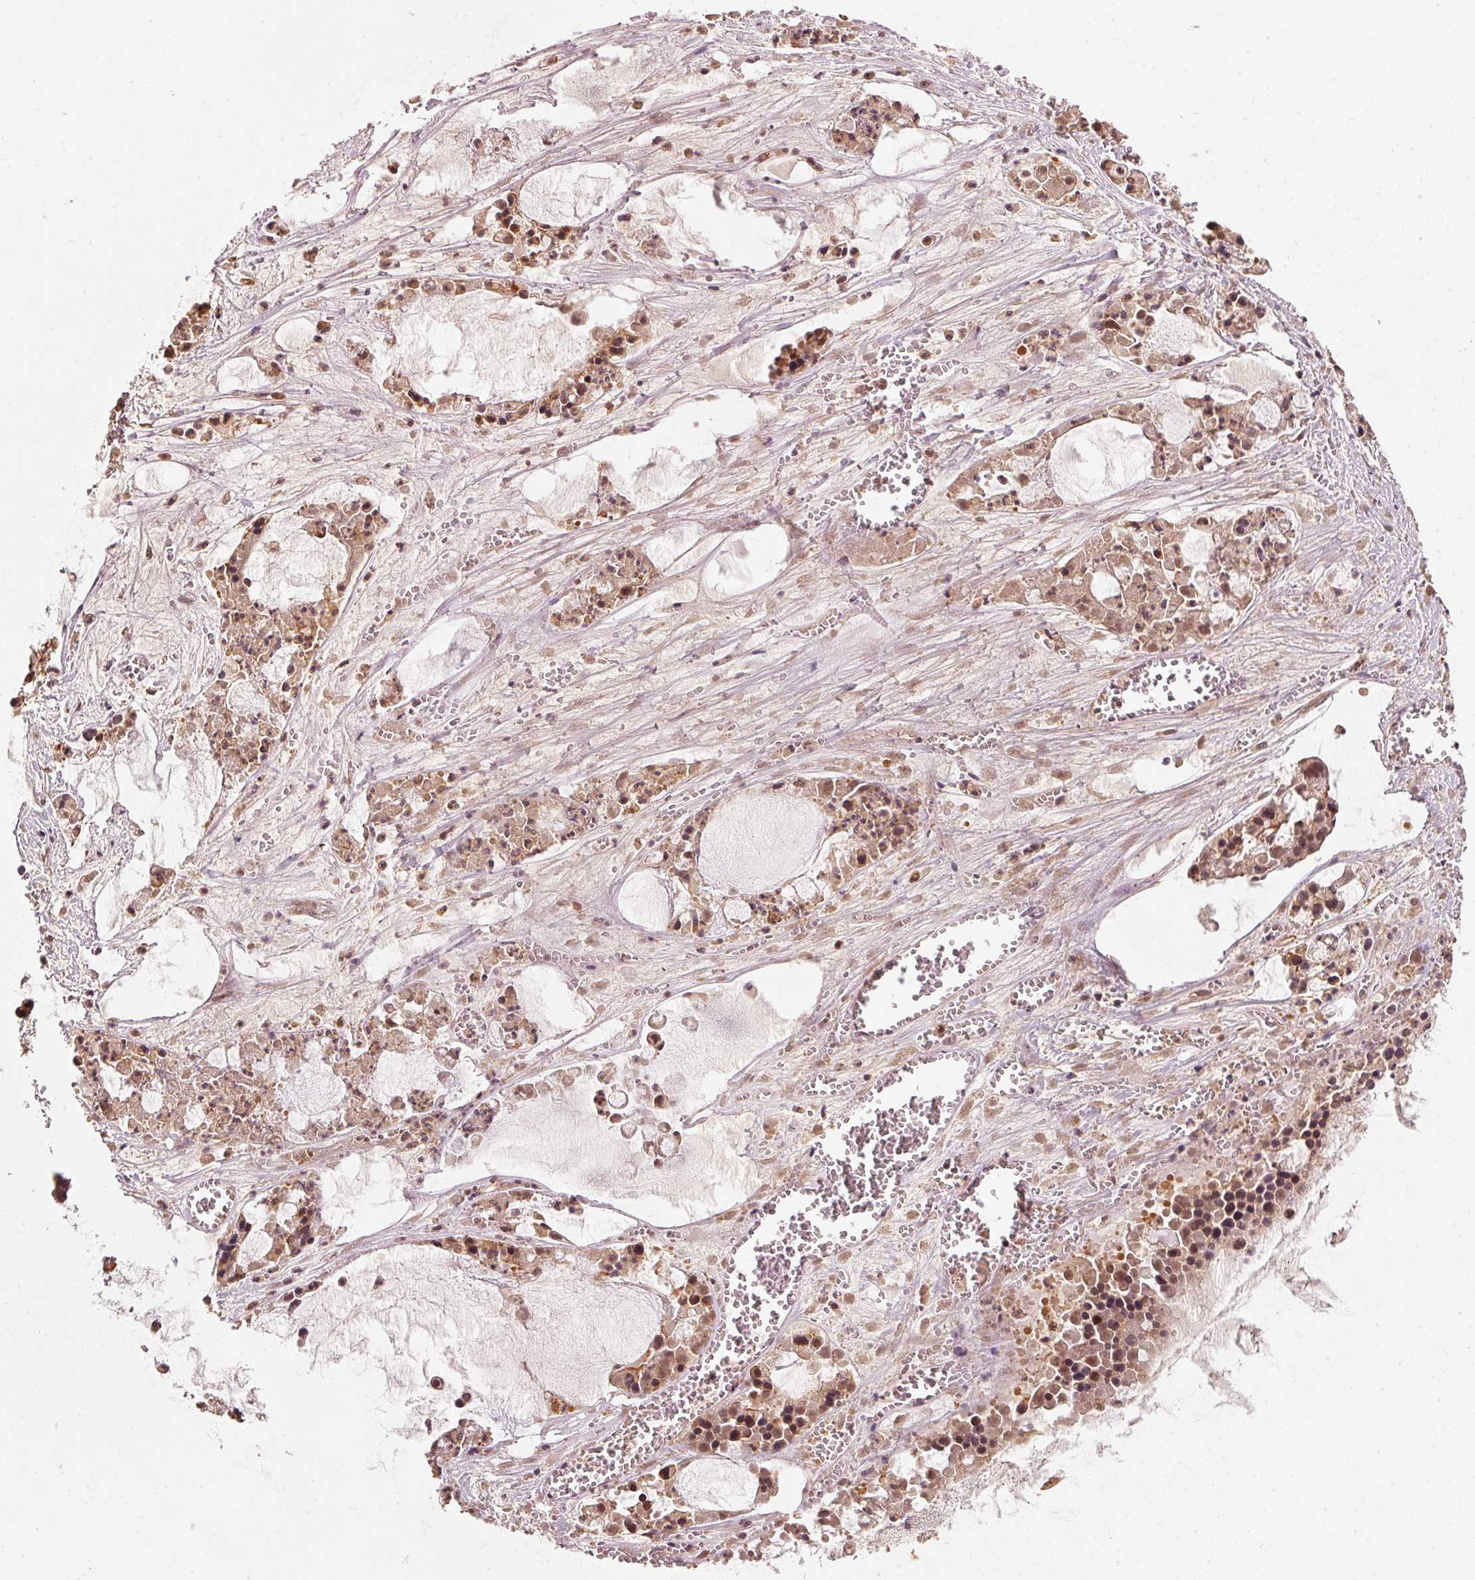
{"staining": {"intensity": "moderate", "quantity": ">75%", "location": "cytoplasmic/membranous"}, "tissue": "ovarian cancer", "cell_type": "Tumor cells", "image_type": "cancer", "snomed": [{"axis": "morphology", "description": "Cystadenocarcinoma, mucinous, NOS"}, {"axis": "topography", "description": "Ovary"}], "caption": "Ovarian cancer (mucinous cystadenocarcinoma) stained with a protein marker reveals moderate staining in tumor cells.", "gene": "RRAS2", "patient": {"sex": "female", "age": 63}}